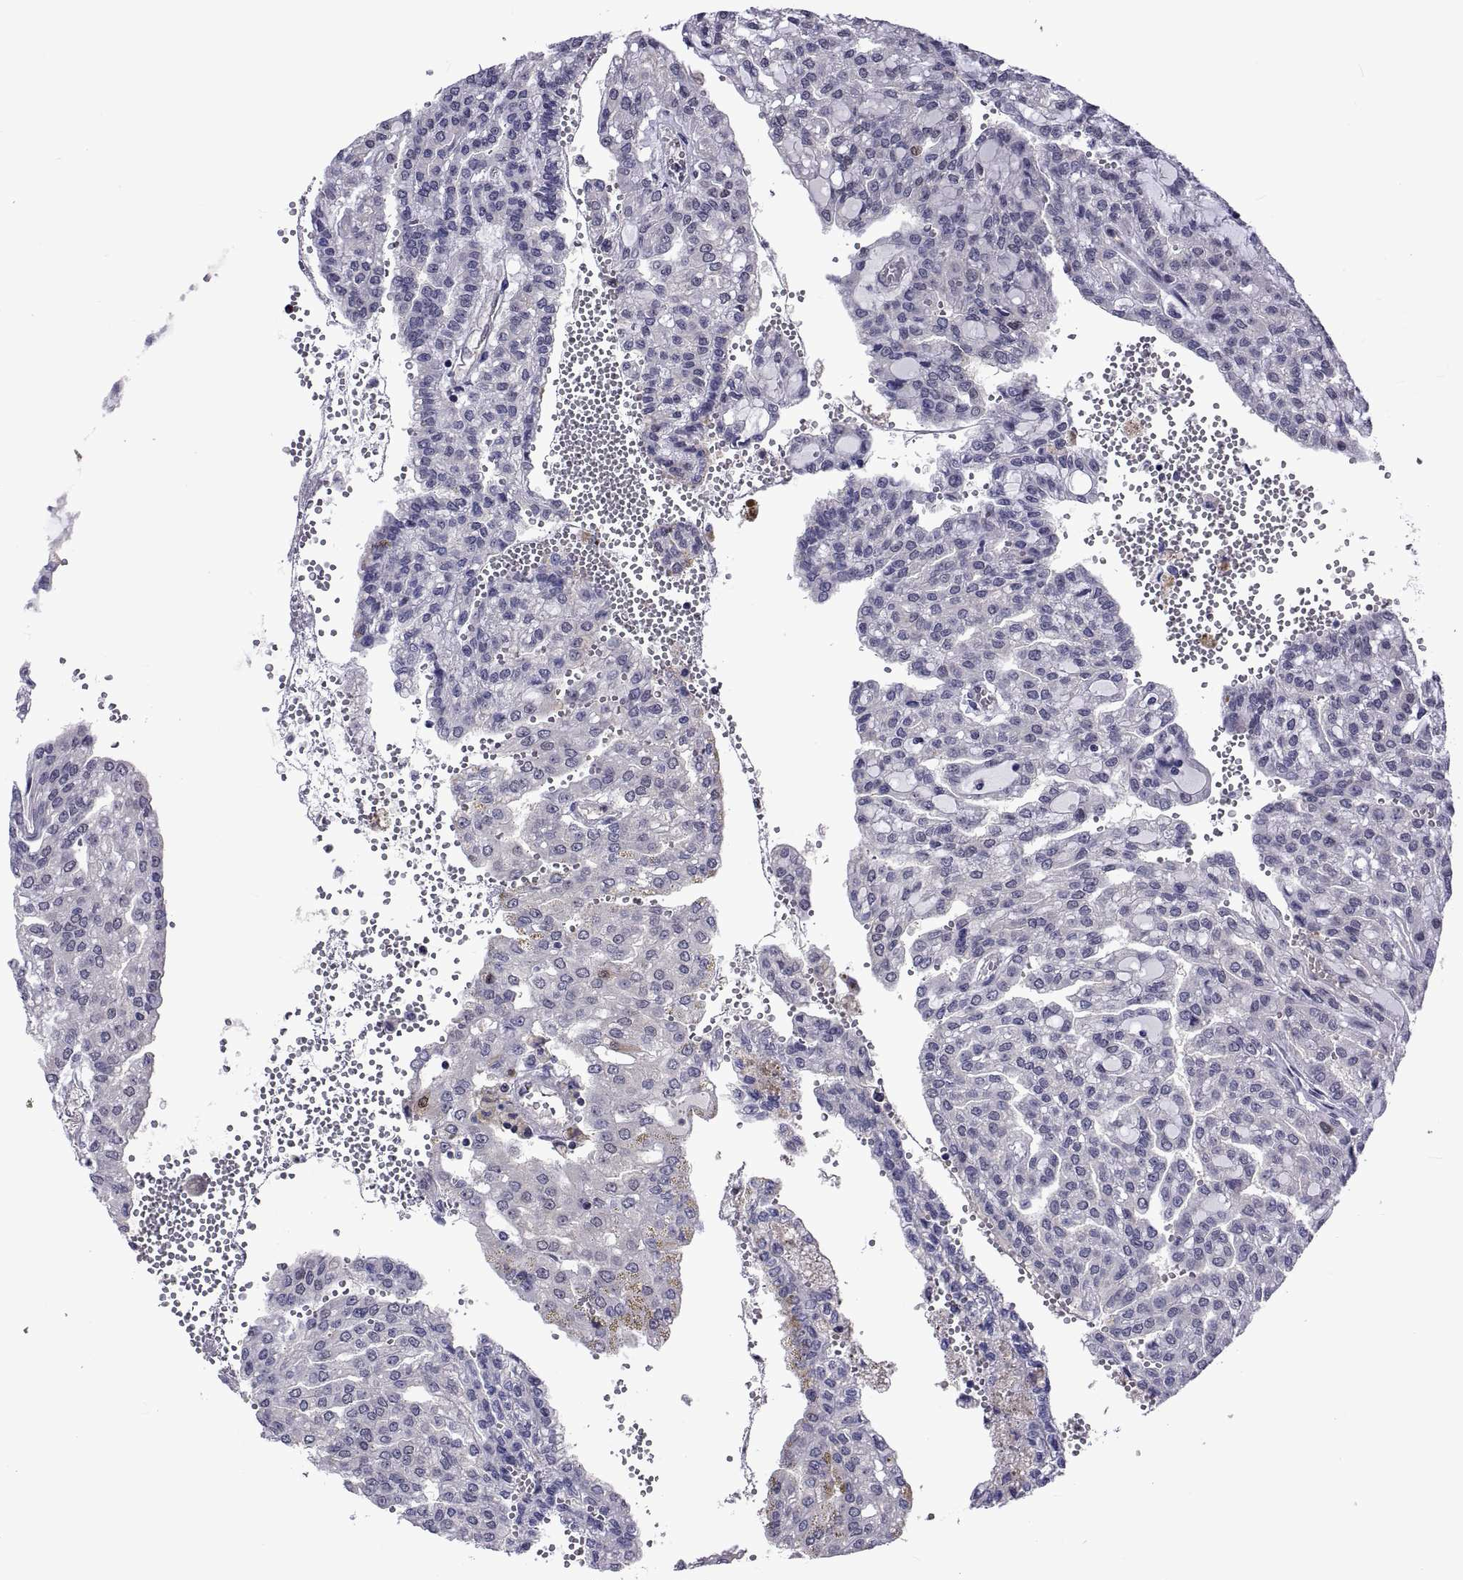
{"staining": {"intensity": "negative", "quantity": "none", "location": "none"}, "tissue": "renal cancer", "cell_type": "Tumor cells", "image_type": "cancer", "snomed": [{"axis": "morphology", "description": "Adenocarcinoma, NOS"}, {"axis": "topography", "description": "Kidney"}], "caption": "Immunohistochemical staining of human renal adenocarcinoma exhibits no significant positivity in tumor cells.", "gene": "LCN9", "patient": {"sex": "male", "age": 63}}